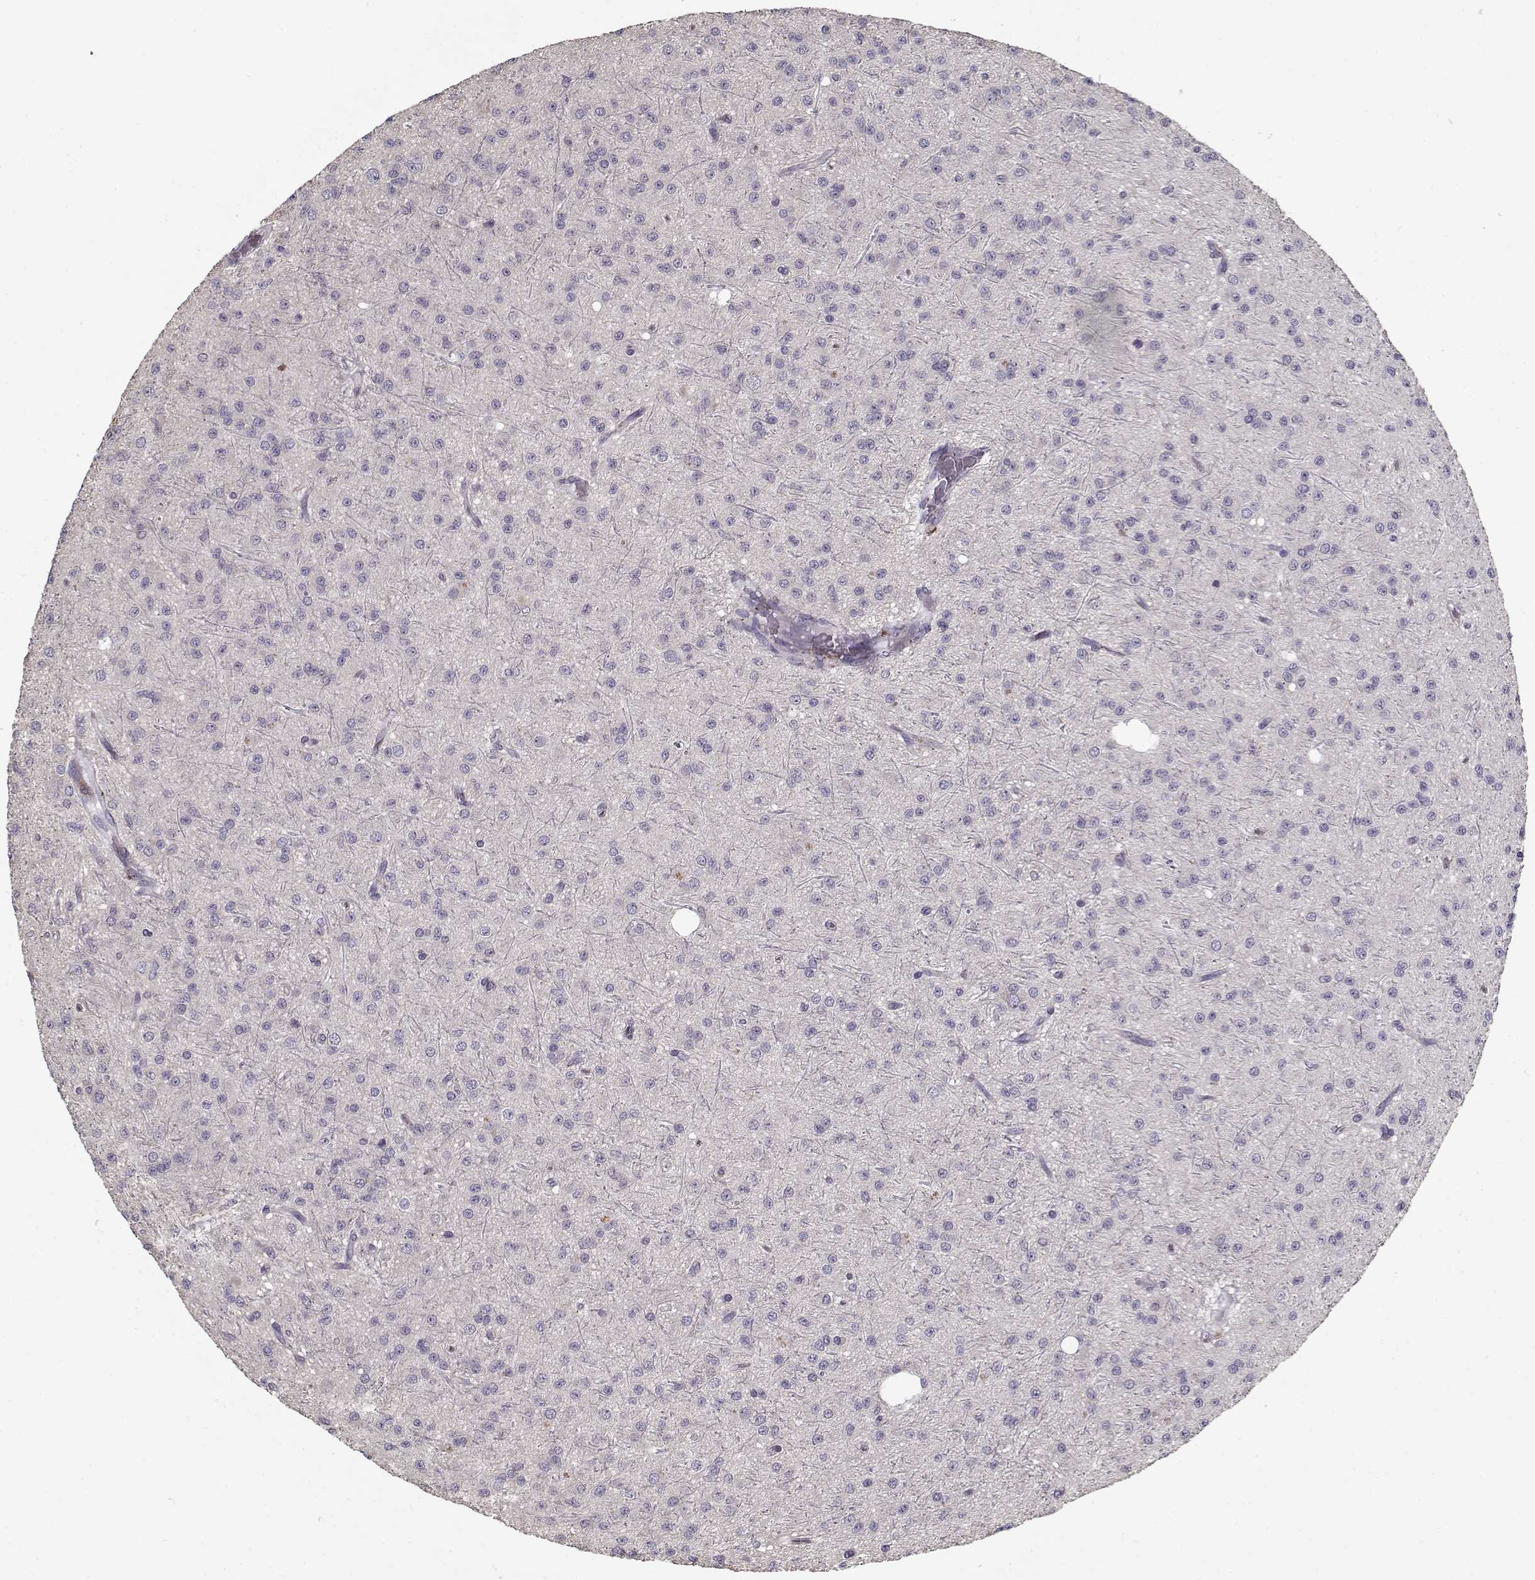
{"staining": {"intensity": "negative", "quantity": "none", "location": "none"}, "tissue": "glioma", "cell_type": "Tumor cells", "image_type": "cancer", "snomed": [{"axis": "morphology", "description": "Glioma, malignant, Low grade"}, {"axis": "topography", "description": "Brain"}], "caption": "IHC image of malignant glioma (low-grade) stained for a protein (brown), which displays no expression in tumor cells.", "gene": "UNC13D", "patient": {"sex": "male", "age": 27}}